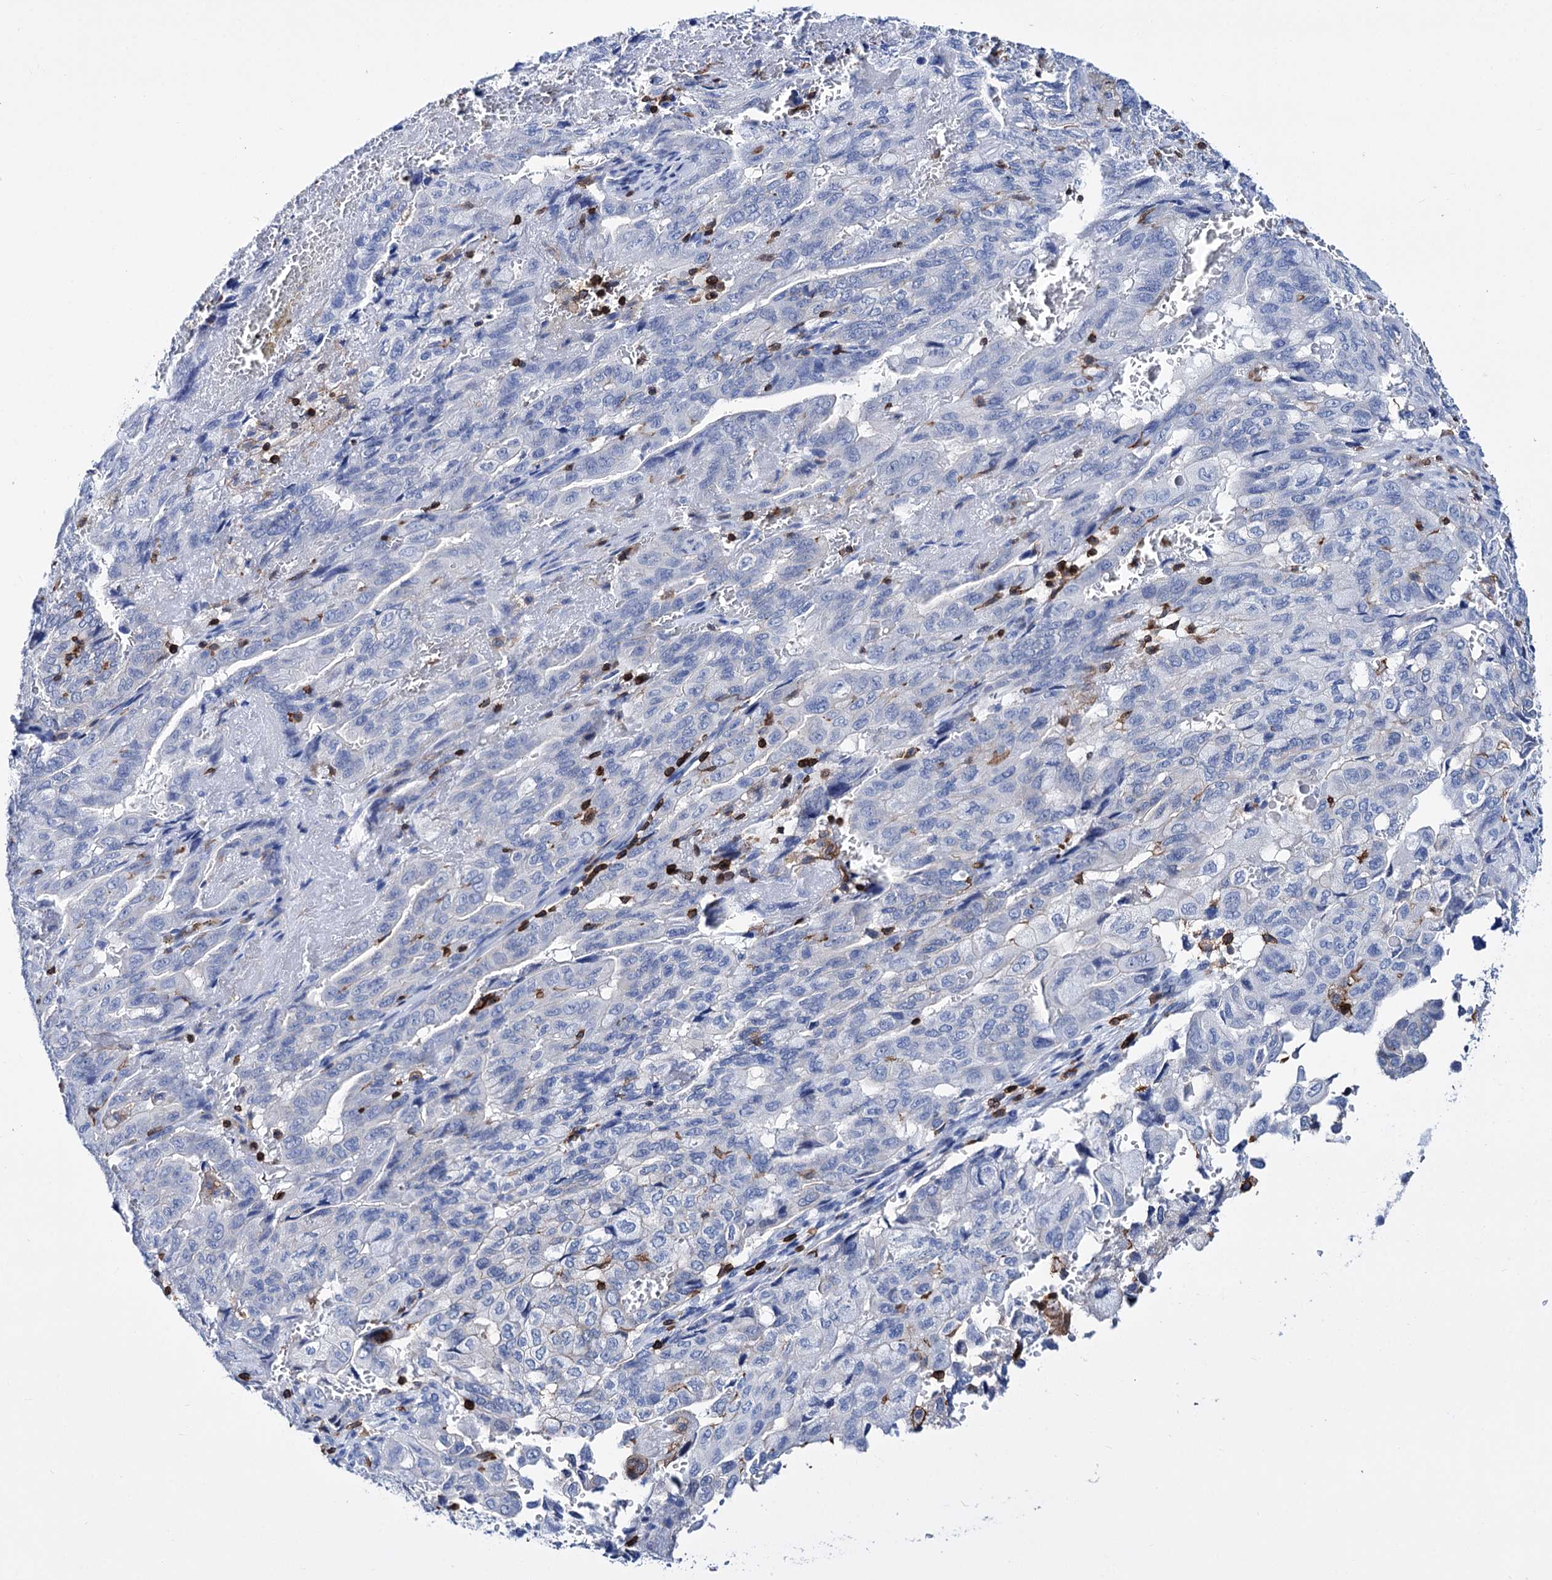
{"staining": {"intensity": "negative", "quantity": "none", "location": "none"}, "tissue": "pancreatic cancer", "cell_type": "Tumor cells", "image_type": "cancer", "snomed": [{"axis": "morphology", "description": "Adenocarcinoma, NOS"}, {"axis": "topography", "description": "Pancreas"}], "caption": "DAB immunohistochemical staining of adenocarcinoma (pancreatic) demonstrates no significant positivity in tumor cells.", "gene": "DEF6", "patient": {"sex": "male", "age": 51}}